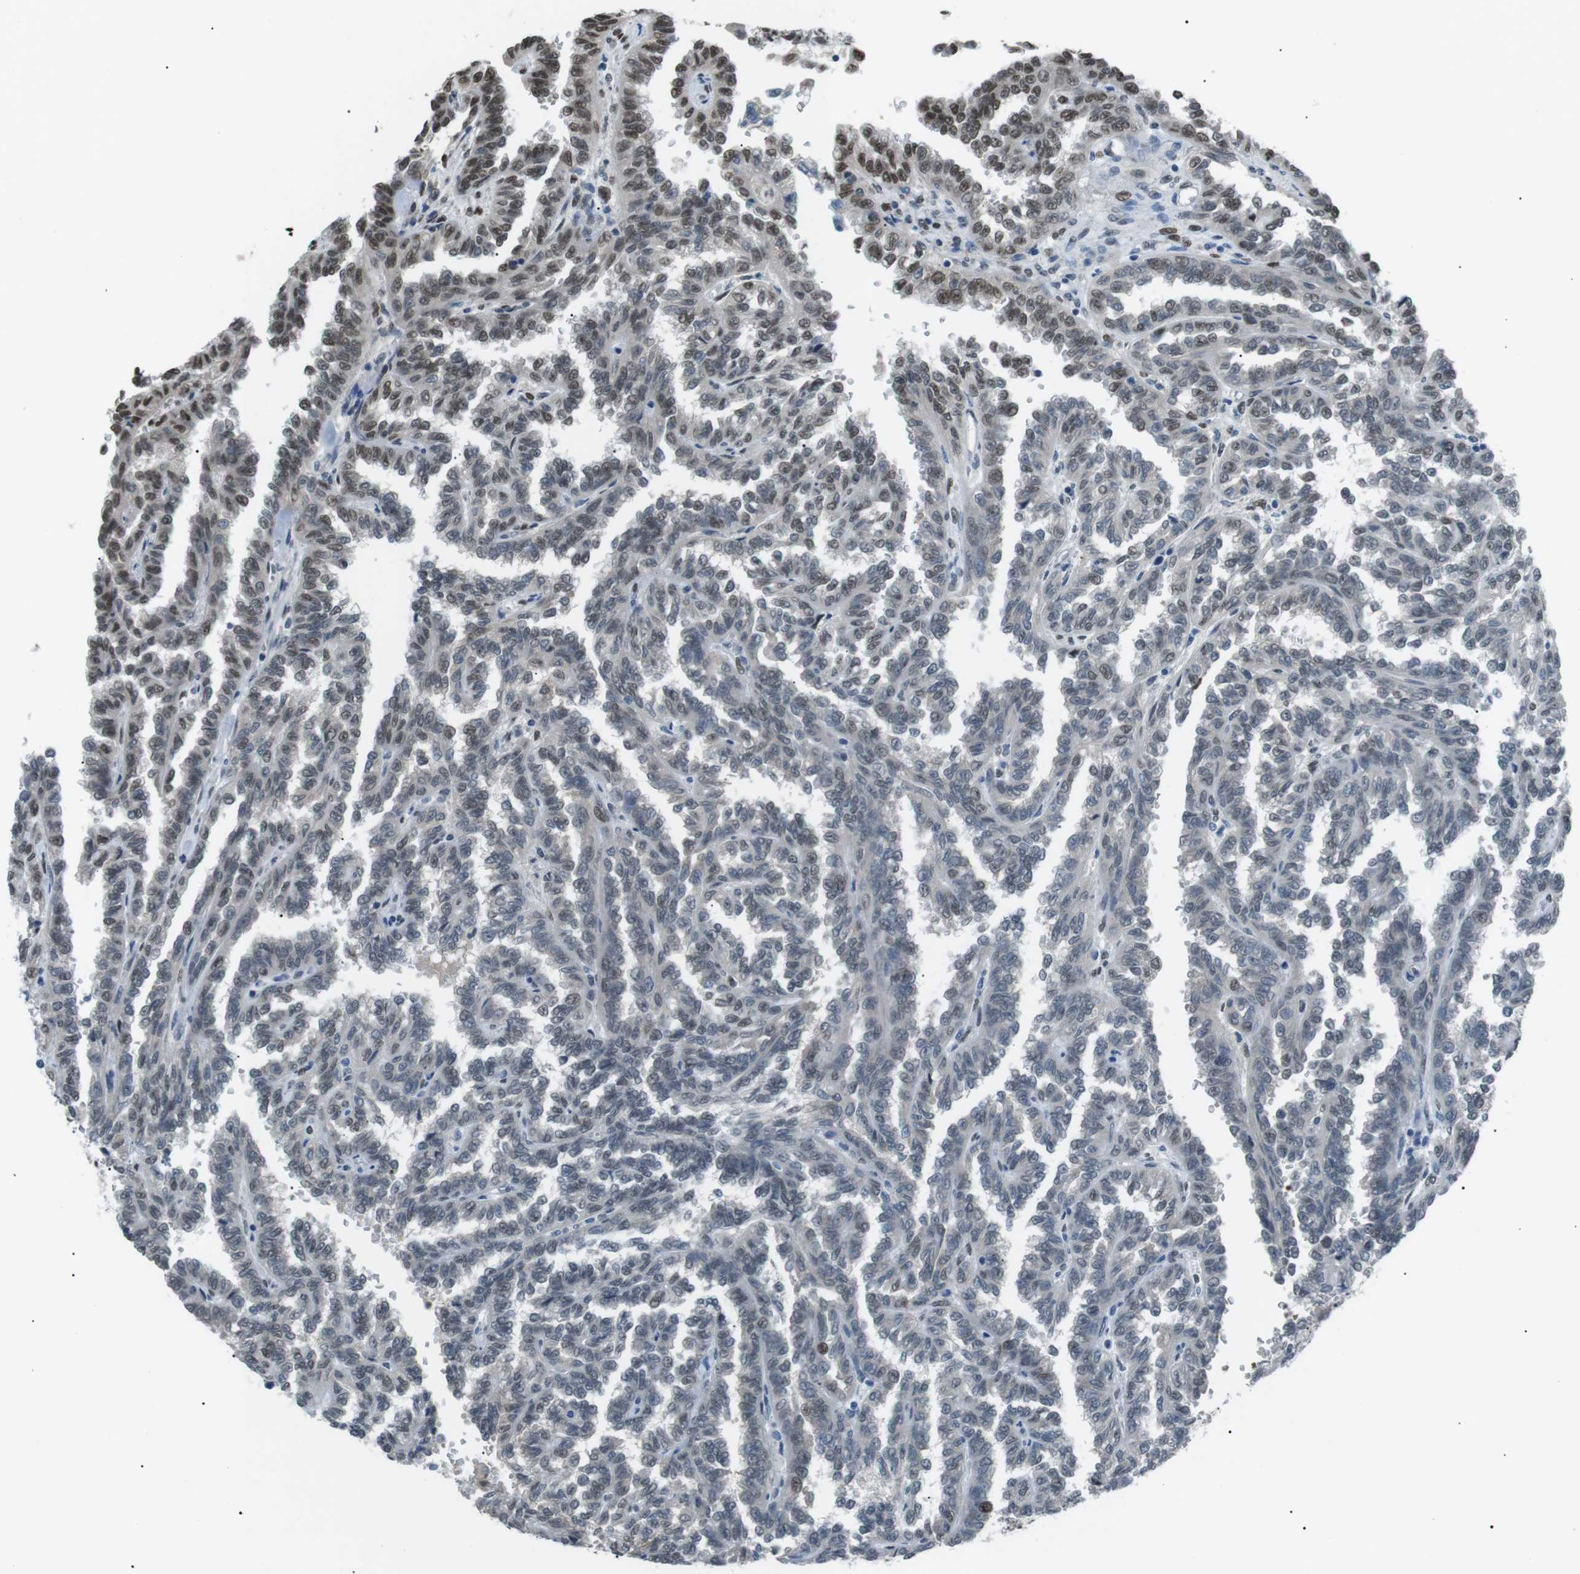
{"staining": {"intensity": "weak", "quantity": "25%-75%", "location": "nuclear"}, "tissue": "renal cancer", "cell_type": "Tumor cells", "image_type": "cancer", "snomed": [{"axis": "morphology", "description": "Inflammation, NOS"}, {"axis": "morphology", "description": "Adenocarcinoma, NOS"}, {"axis": "topography", "description": "Kidney"}], "caption": "DAB immunohistochemical staining of renal cancer reveals weak nuclear protein expression in approximately 25%-75% of tumor cells.", "gene": "SRPK2", "patient": {"sex": "male", "age": 68}}